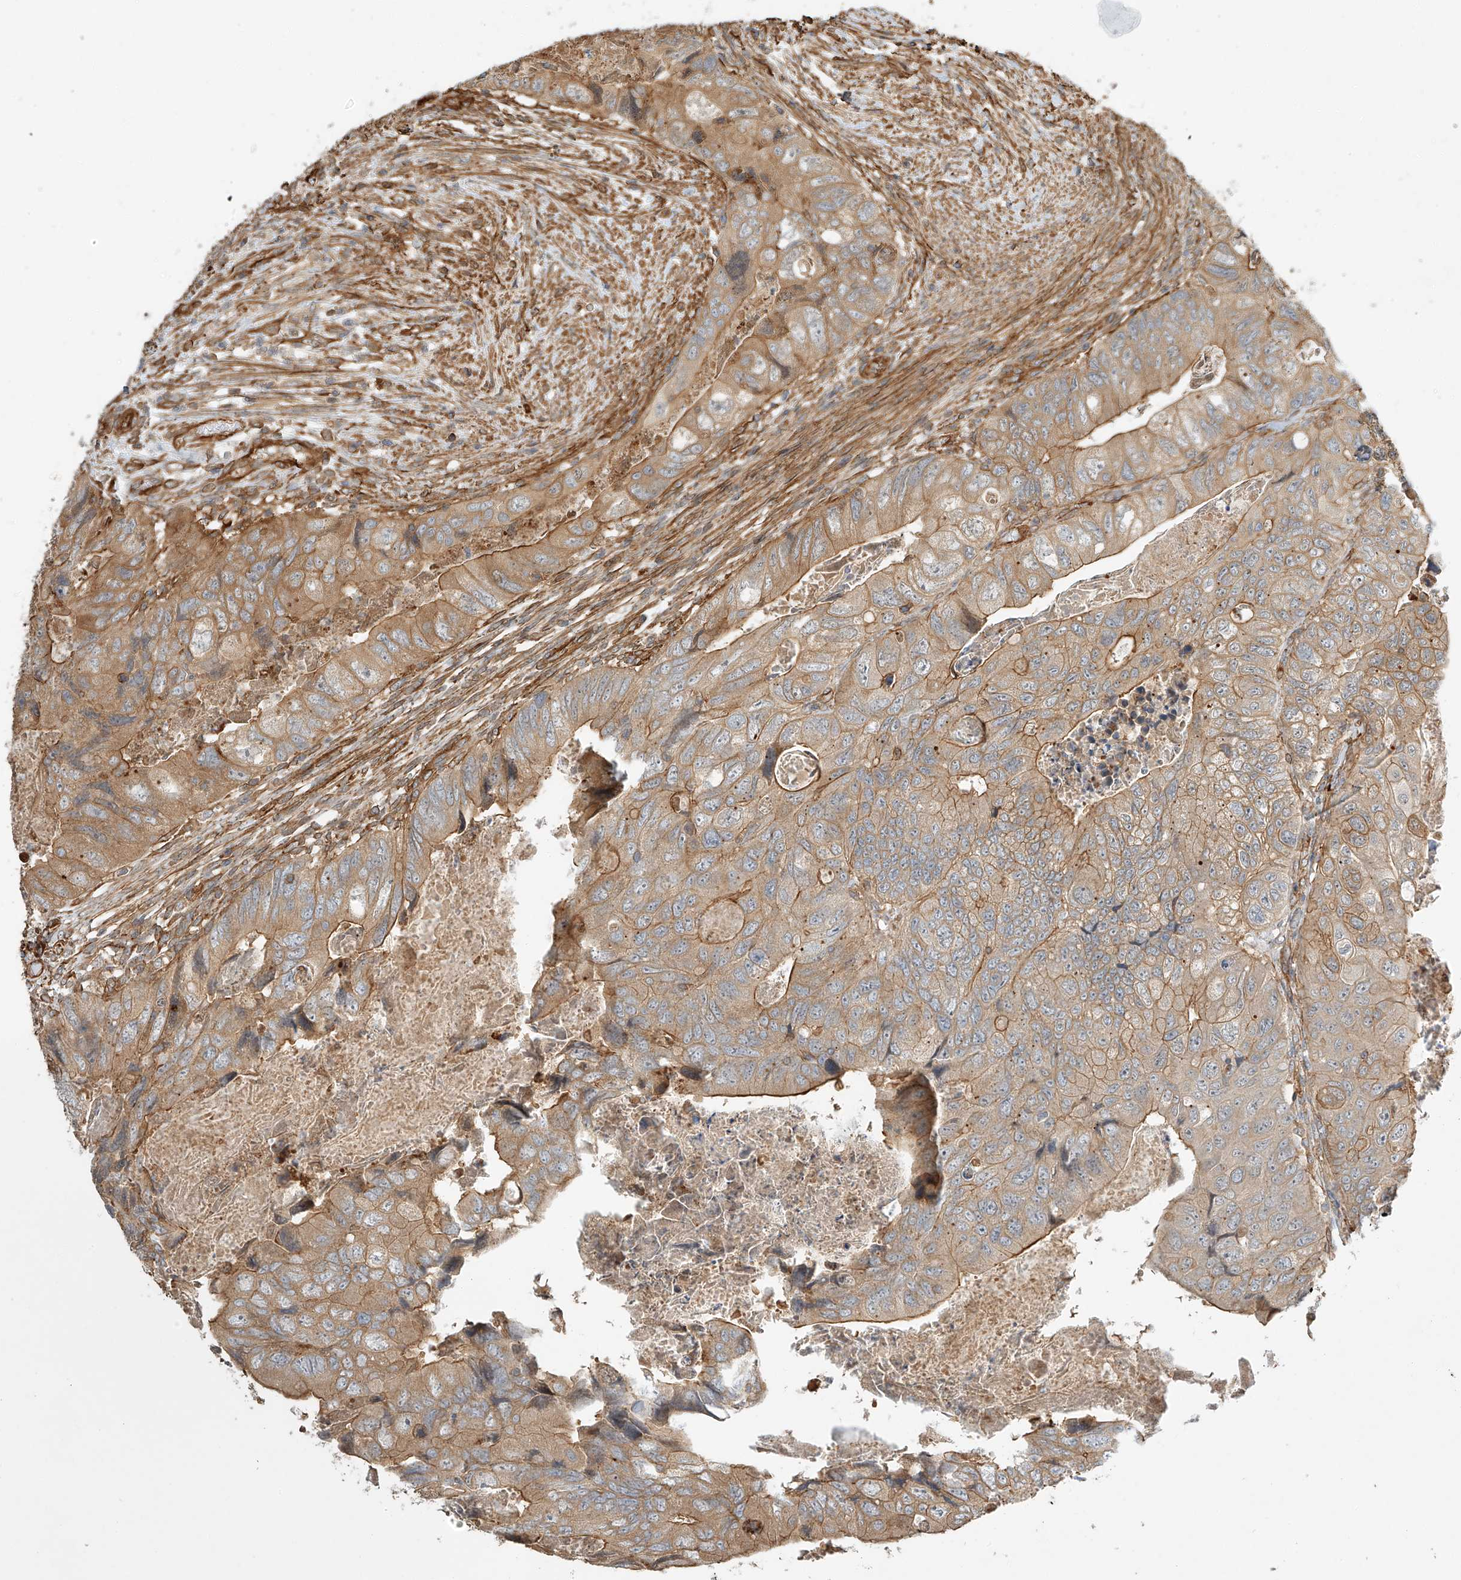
{"staining": {"intensity": "moderate", "quantity": "25%-75%", "location": "cytoplasmic/membranous"}, "tissue": "colorectal cancer", "cell_type": "Tumor cells", "image_type": "cancer", "snomed": [{"axis": "morphology", "description": "Adenocarcinoma, NOS"}, {"axis": "topography", "description": "Rectum"}], "caption": "A histopathology image of colorectal cancer stained for a protein demonstrates moderate cytoplasmic/membranous brown staining in tumor cells.", "gene": "CSMD3", "patient": {"sex": "male", "age": 63}}